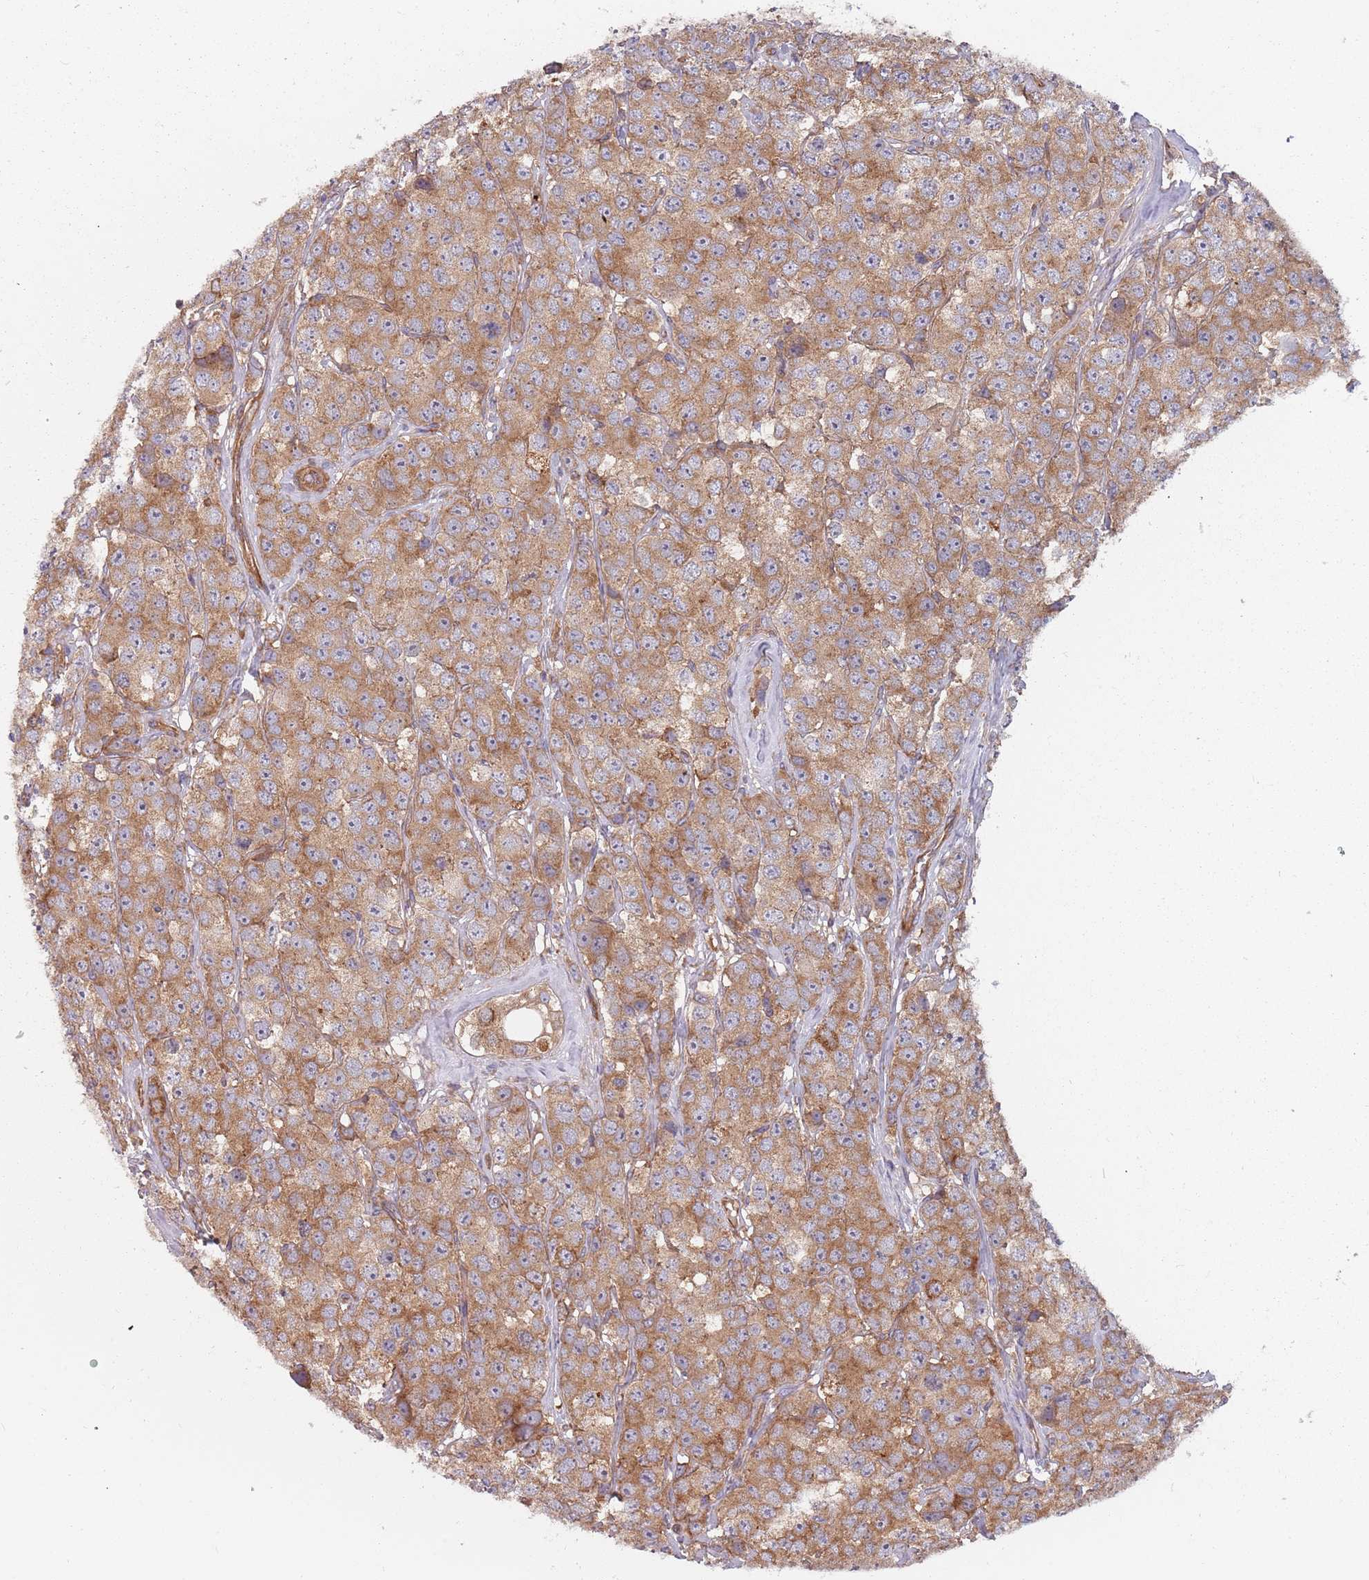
{"staining": {"intensity": "moderate", "quantity": ">75%", "location": "cytoplasmic/membranous"}, "tissue": "testis cancer", "cell_type": "Tumor cells", "image_type": "cancer", "snomed": [{"axis": "morphology", "description": "Seminoma, NOS"}, {"axis": "topography", "description": "Testis"}], "caption": "High-power microscopy captured an immunohistochemistry (IHC) photomicrograph of testis cancer (seminoma), revealing moderate cytoplasmic/membranous positivity in about >75% of tumor cells.", "gene": "SPDL1", "patient": {"sex": "male", "age": 28}}